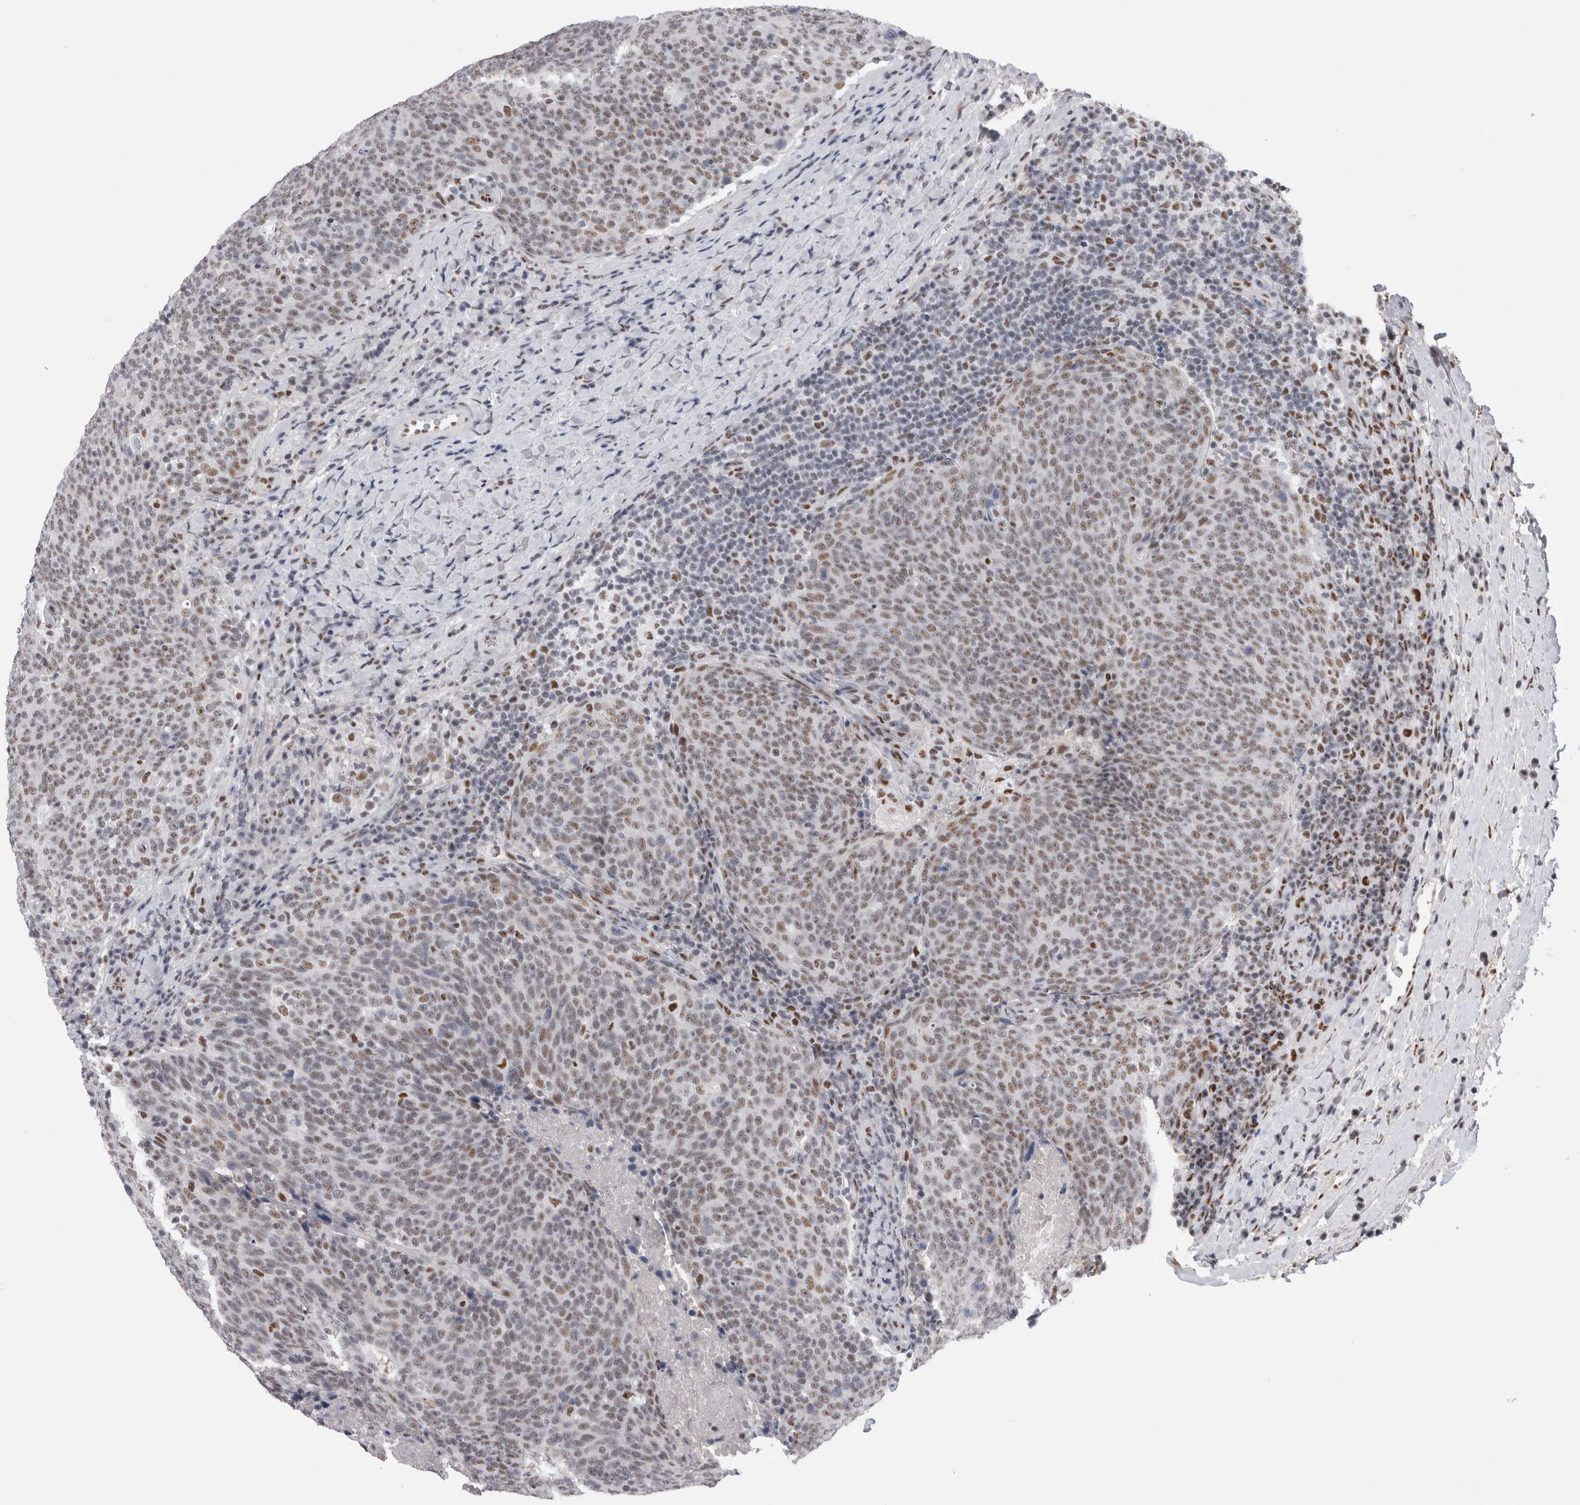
{"staining": {"intensity": "weak", "quantity": ">75%", "location": "nuclear"}, "tissue": "head and neck cancer", "cell_type": "Tumor cells", "image_type": "cancer", "snomed": [{"axis": "morphology", "description": "Squamous cell carcinoma, NOS"}, {"axis": "morphology", "description": "Squamous cell carcinoma, metastatic, NOS"}, {"axis": "topography", "description": "Lymph node"}, {"axis": "topography", "description": "Head-Neck"}], "caption": "High-magnification brightfield microscopy of head and neck metastatic squamous cell carcinoma stained with DAB (brown) and counterstained with hematoxylin (blue). tumor cells exhibit weak nuclear expression is identified in approximately>75% of cells.", "gene": "API5", "patient": {"sex": "male", "age": 62}}